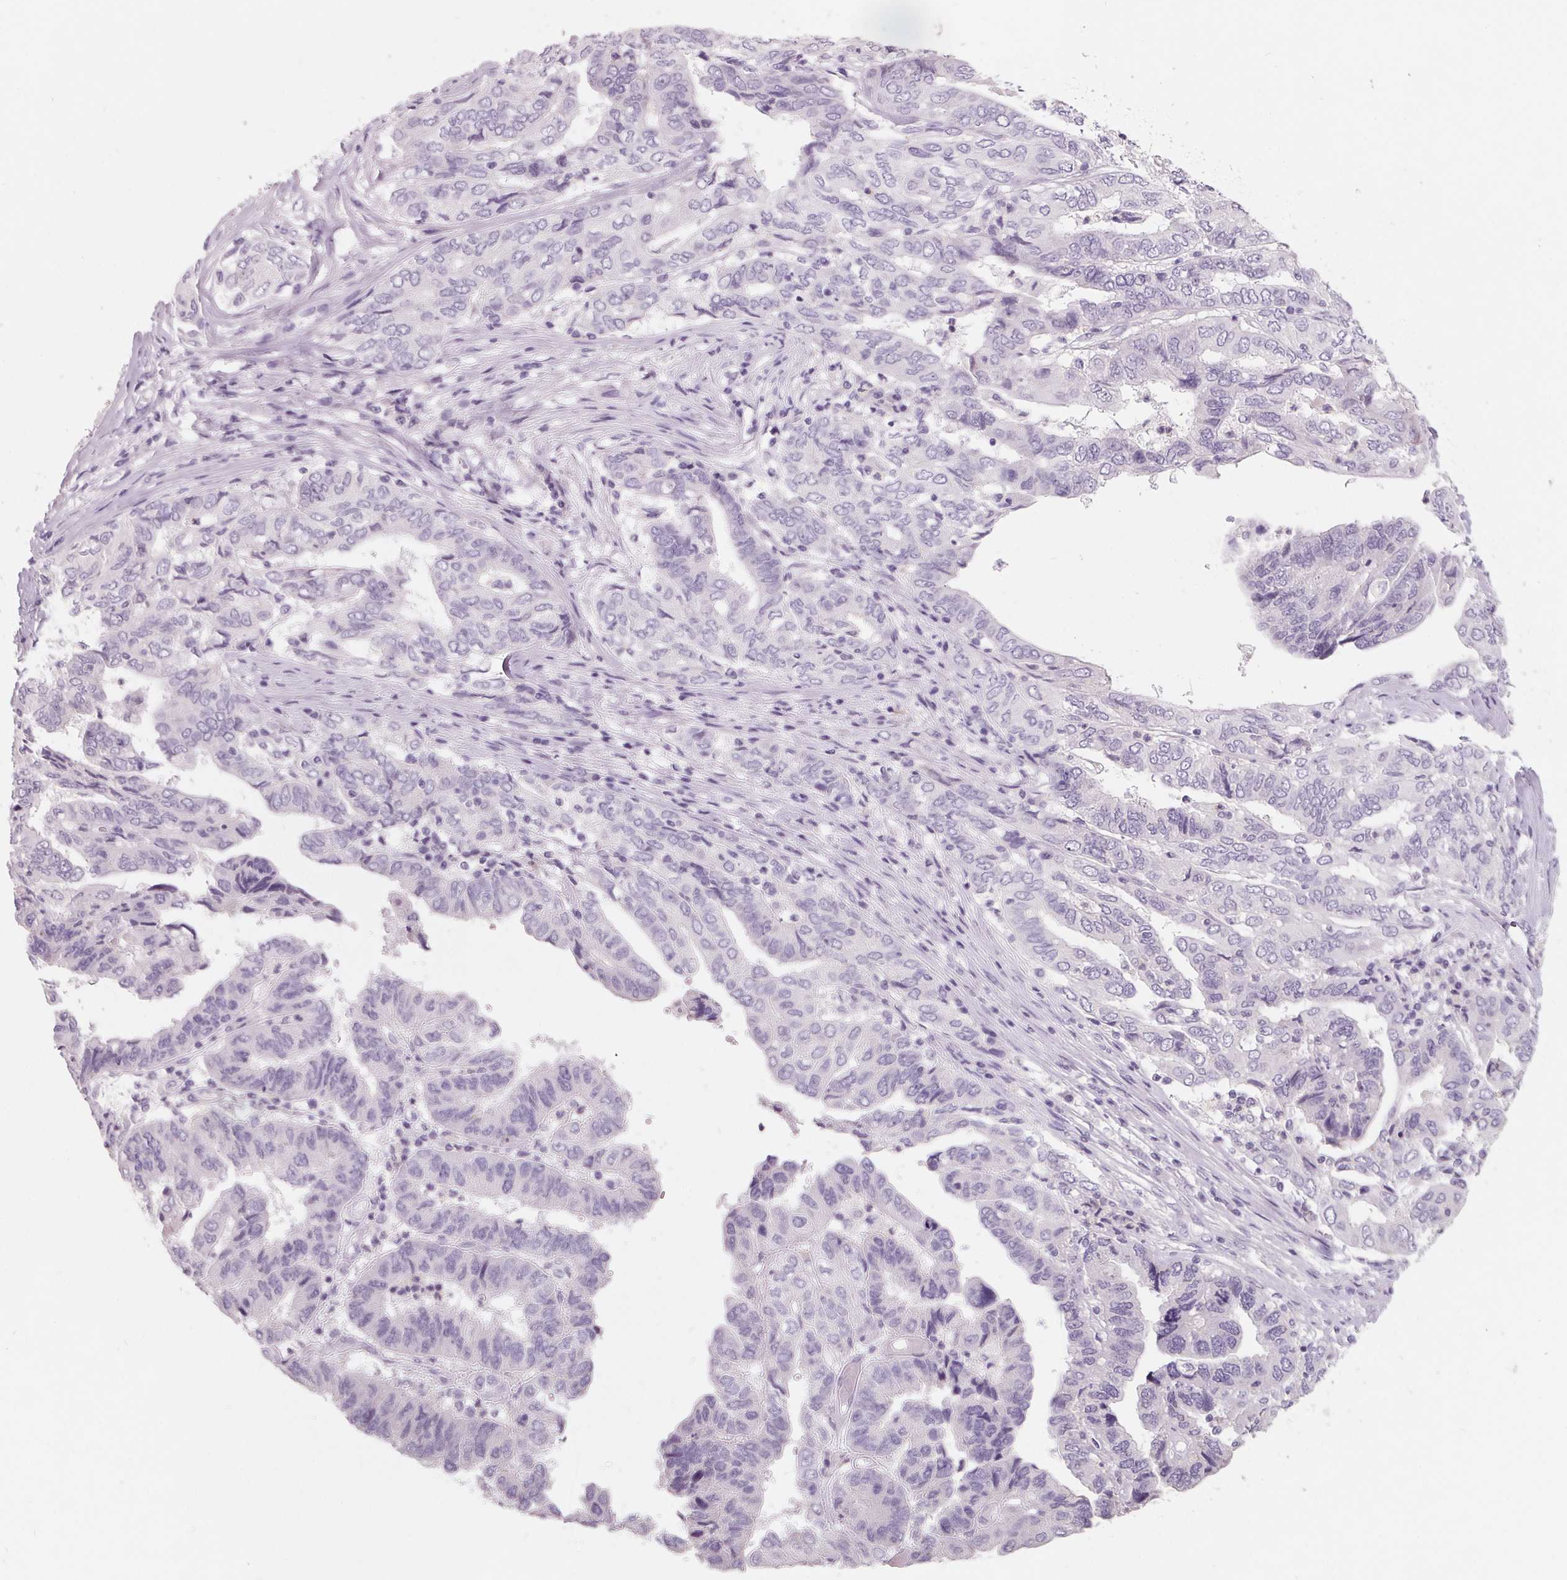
{"staining": {"intensity": "negative", "quantity": "none", "location": "none"}, "tissue": "ovarian cancer", "cell_type": "Tumor cells", "image_type": "cancer", "snomed": [{"axis": "morphology", "description": "Cystadenocarcinoma, serous, NOS"}, {"axis": "topography", "description": "Ovary"}], "caption": "Serous cystadenocarcinoma (ovarian) was stained to show a protein in brown. There is no significant positivity in tumor cells.", "gene": "FTCD", "patient": {"sex": "female", "age": 79}}